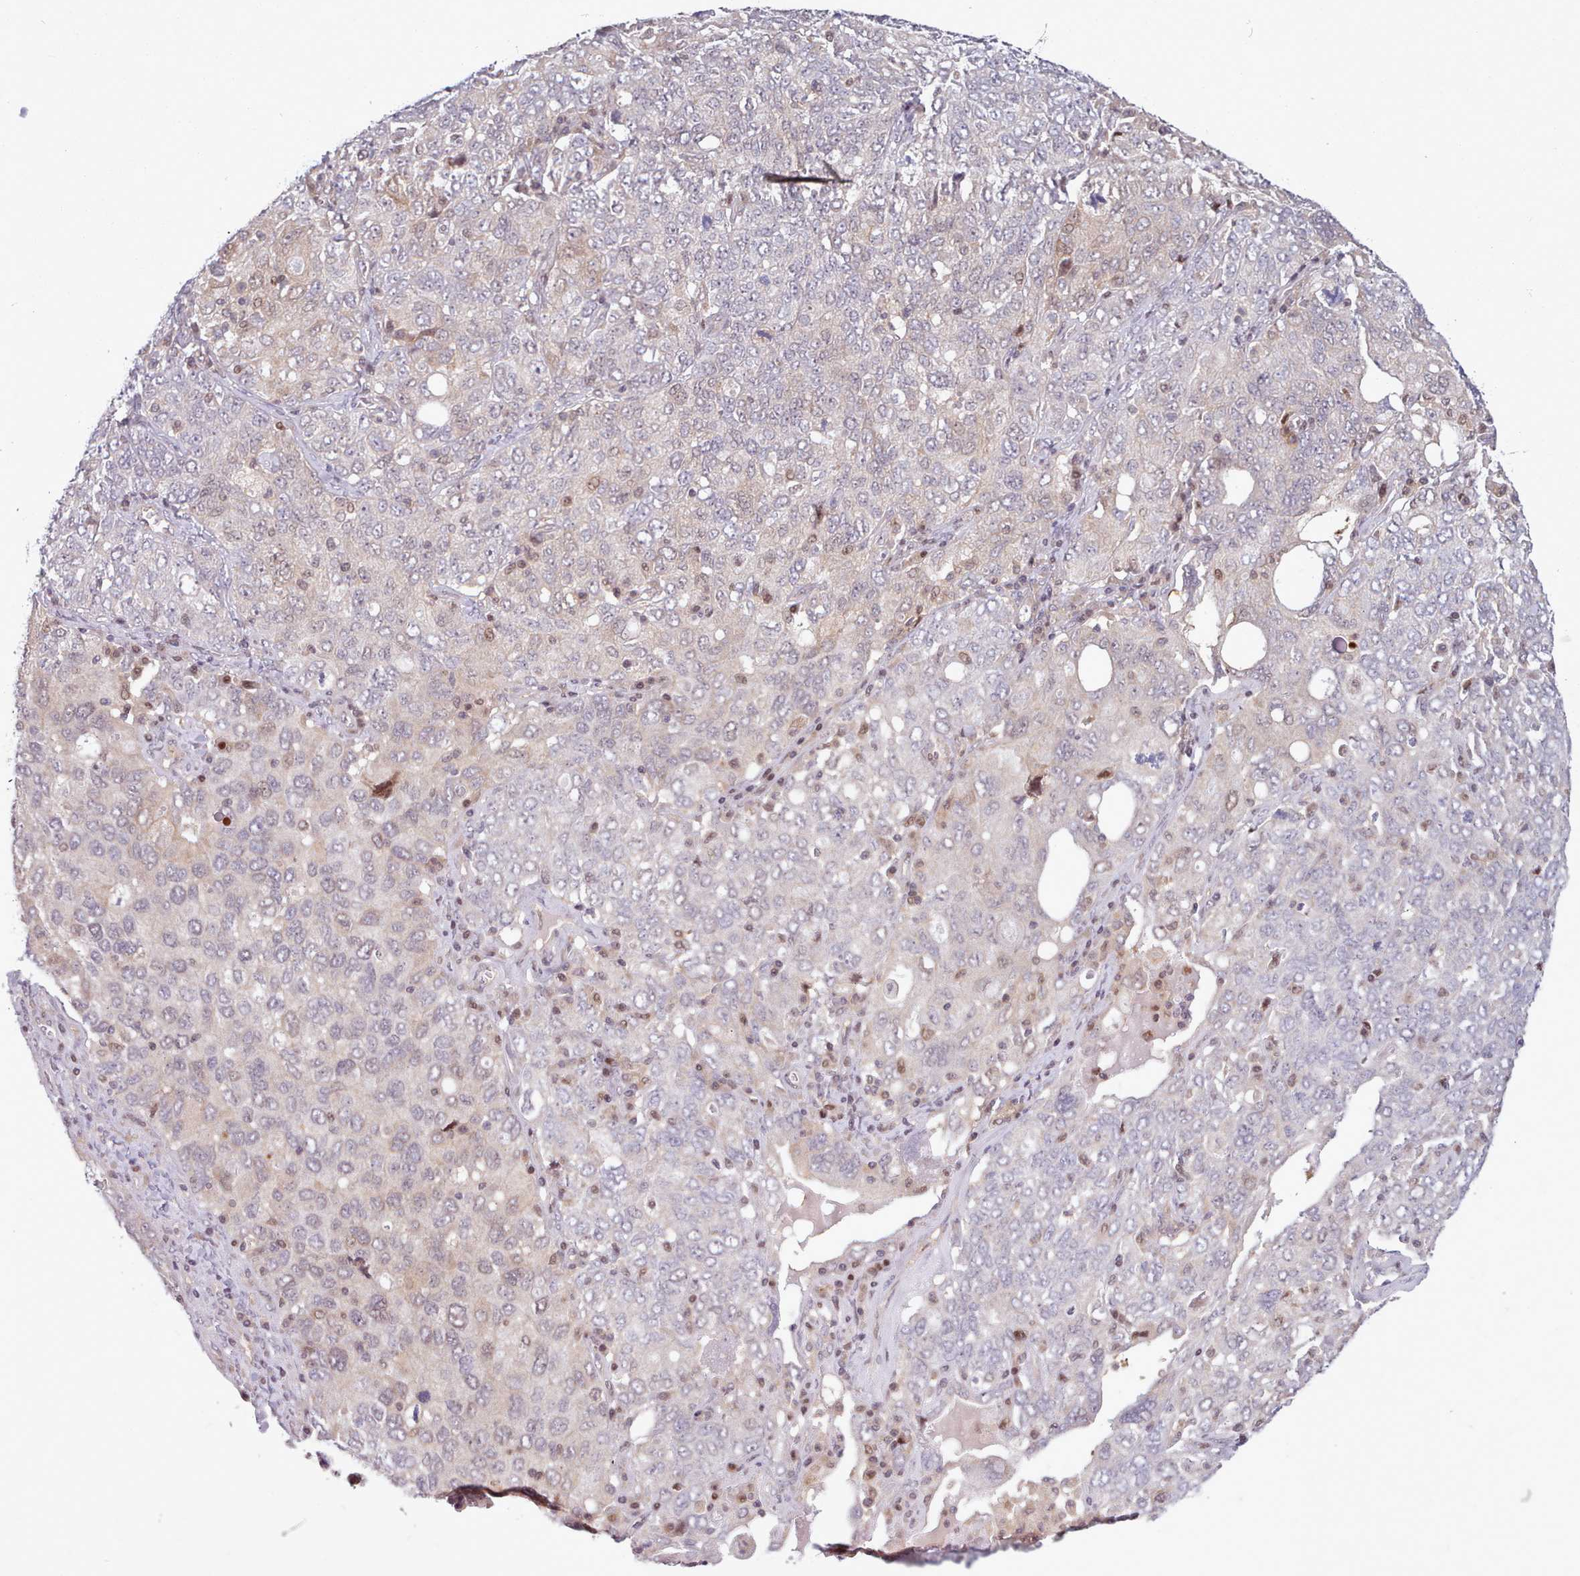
{"staining": {"intensity": "weak", "quantity": "<25%", "location": "nuclear"}, "tissue": "ovarian cancer", "cell_type": "Tumor cells", "image_type": "cancer", "snomed": [{"axis": "morphology", "description": "Carcinoma, endometroid"}, {"axis": "topography", "description": "Ovary"}], "caption": "There is no significant expression in tumor cells of ovarian cancer (endometroid carcinoma).", "gene": "KBTBD7", "patient": {"sex": "female", "age": 62}}